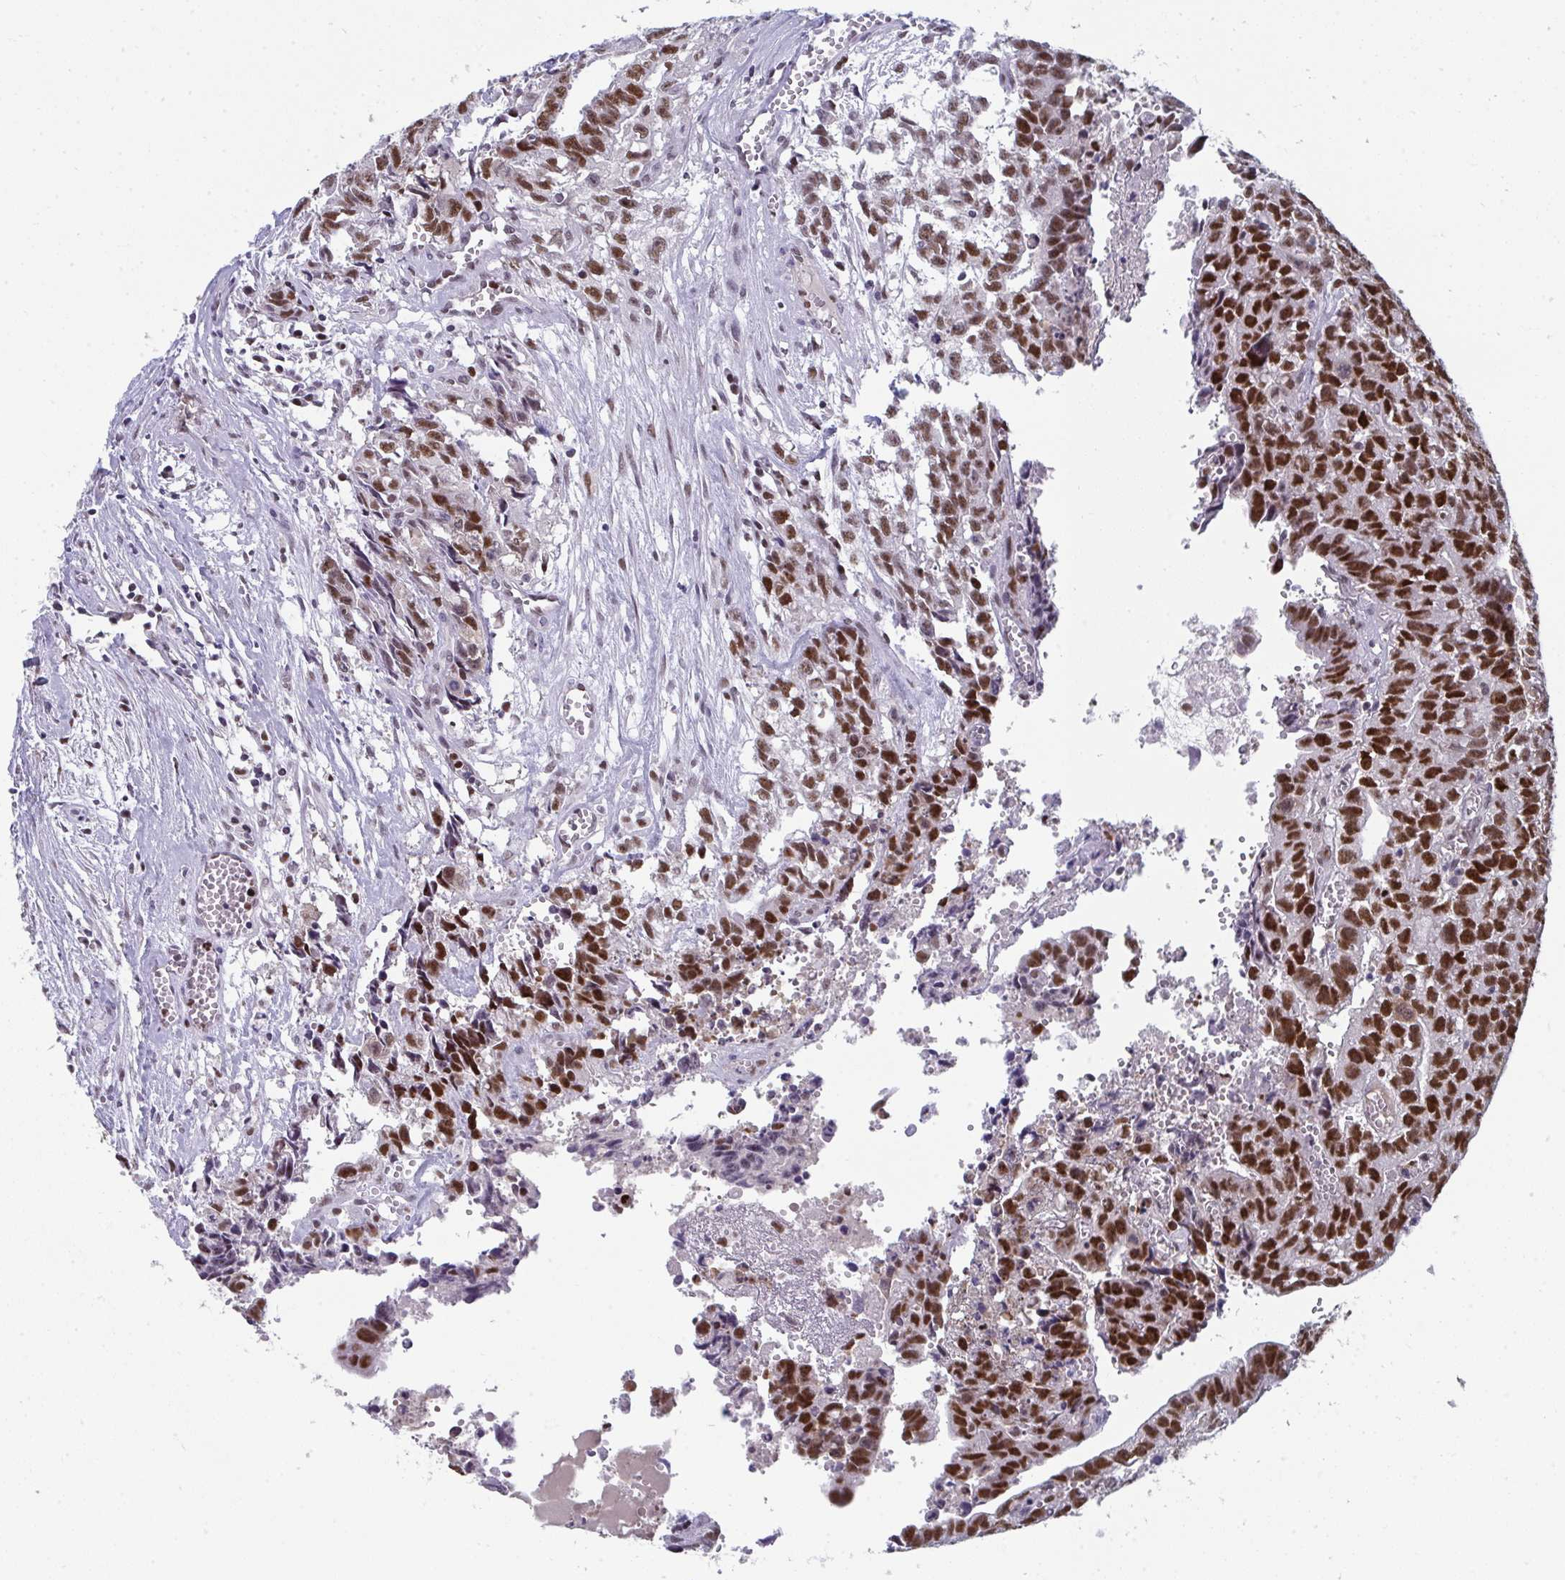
{"staining": {"intensity": "strong", "quantity": ">75%", "location": "nuclear"}, "tissue": "testis cancer", "cell_type": "Tumor cells", "image_type": "cancer", "snomed": [{"axis": "morphology", "description": "Carcinoma, Embryonal, NOS"}, {"axis": "morphology", "description": "Teratoma, malignant, NOS"}, {"axis": "topography", "description": "Testis"}], "caption": "Human testis teratoma (malignant) stained with a protein marker displays strong staining in tumor cells.", "gene": "JDP2", "patient": {"sex": "male", "age": 24}}